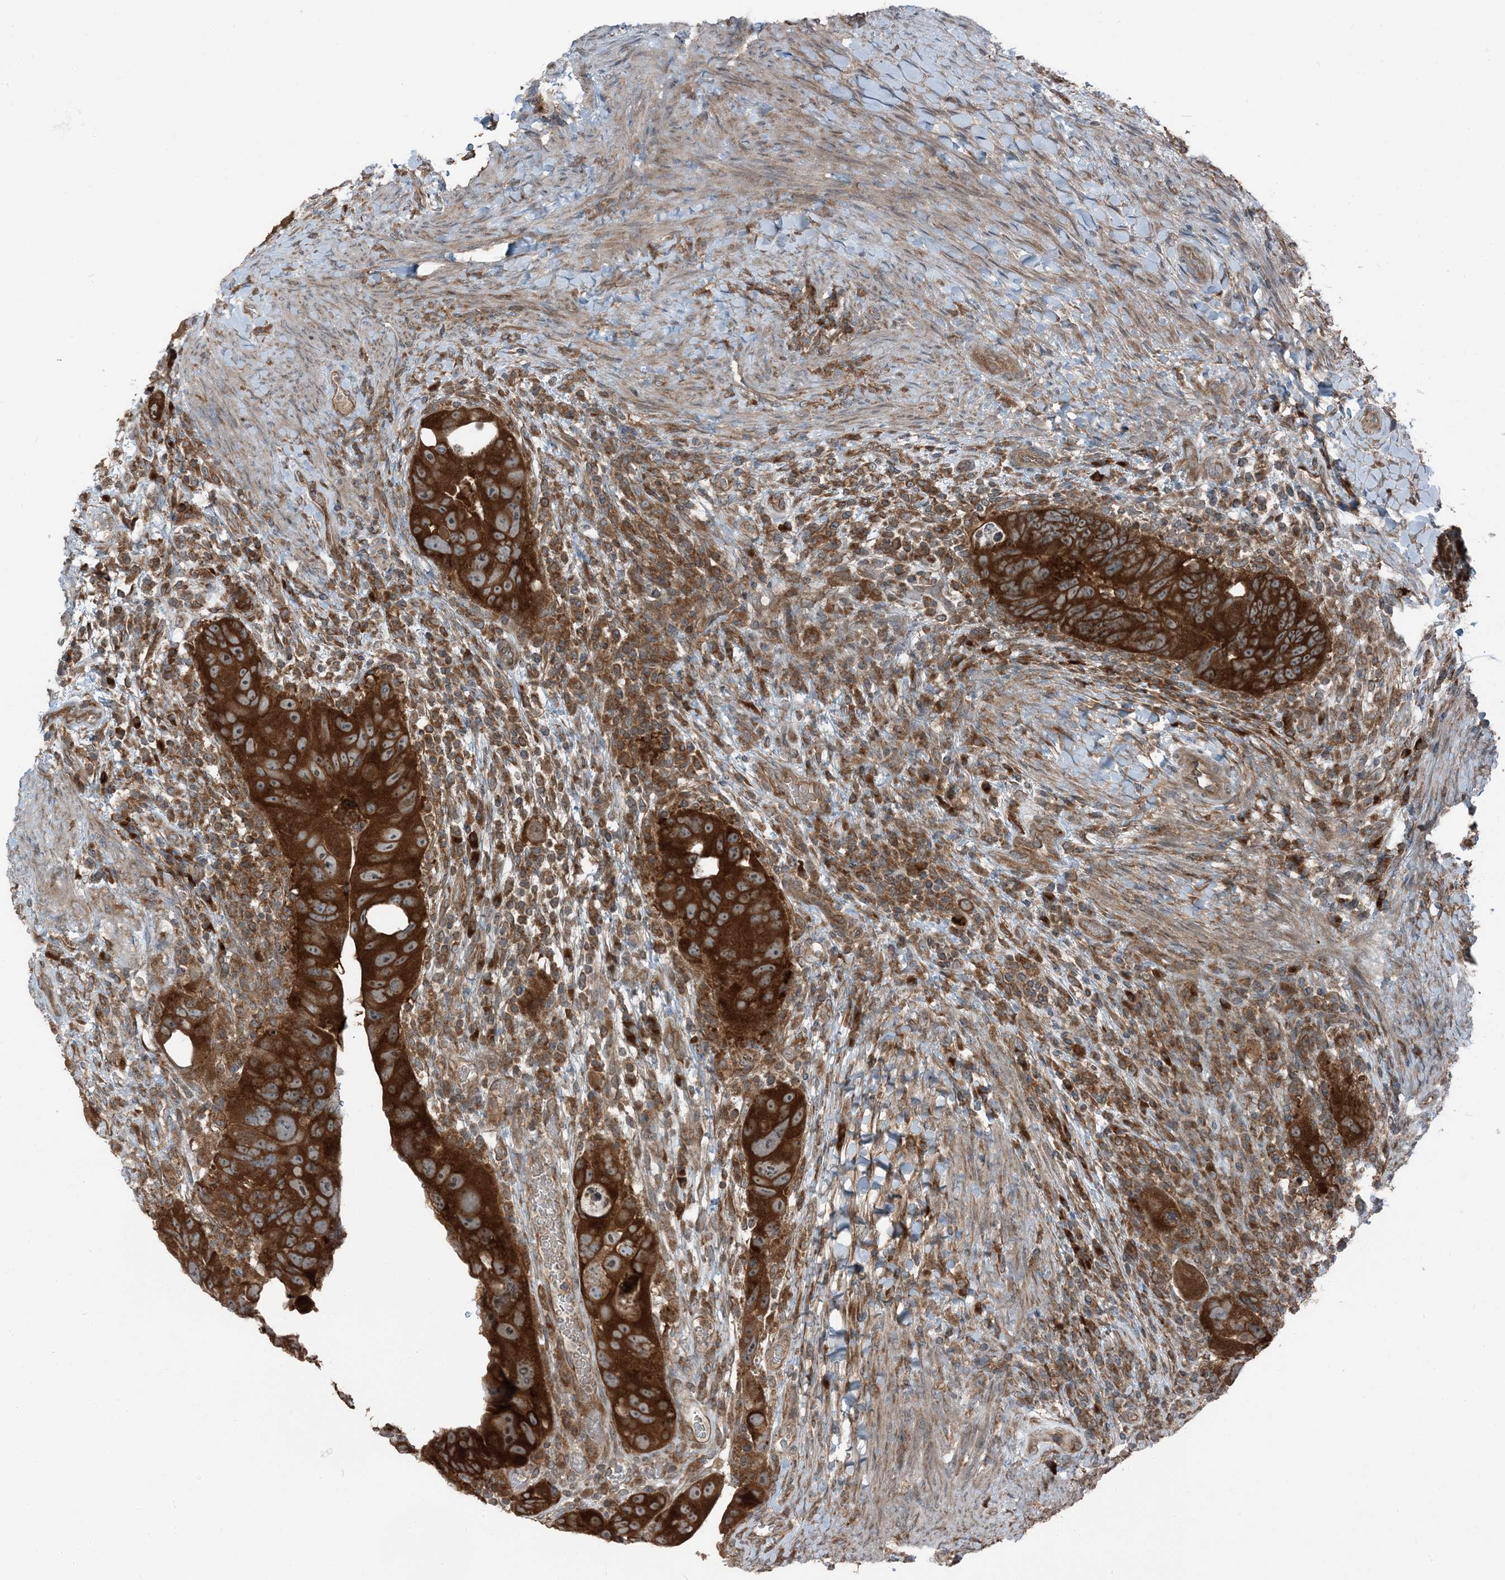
{"staining": {"intensity": "strong", "quantity": ">75%", "location": "cytoplasmic/membranous"}, "tissue": "colorectal cancer", "cell_type": "Tumor cells", "image_type": "cancer", "snomed": [{"axis": "morphology", "description": "Adenocarcinoma, NOS"}, {"axis": "topography", "description": "Rectum"}], "caption": "Immunohistochemistry micrograph of neoplastic tissue: colorectal cancer (adenocarcinoma) stained using immunohistochemistry reveals high levels of strong protein expression localized specifically in the cytoplasmic/membranous of tumor cells, appearing as a cytoplasmic/membranous brown color.", "gene": "RAB3GAP1", "patient": {"sex": "male", "age": 59}}